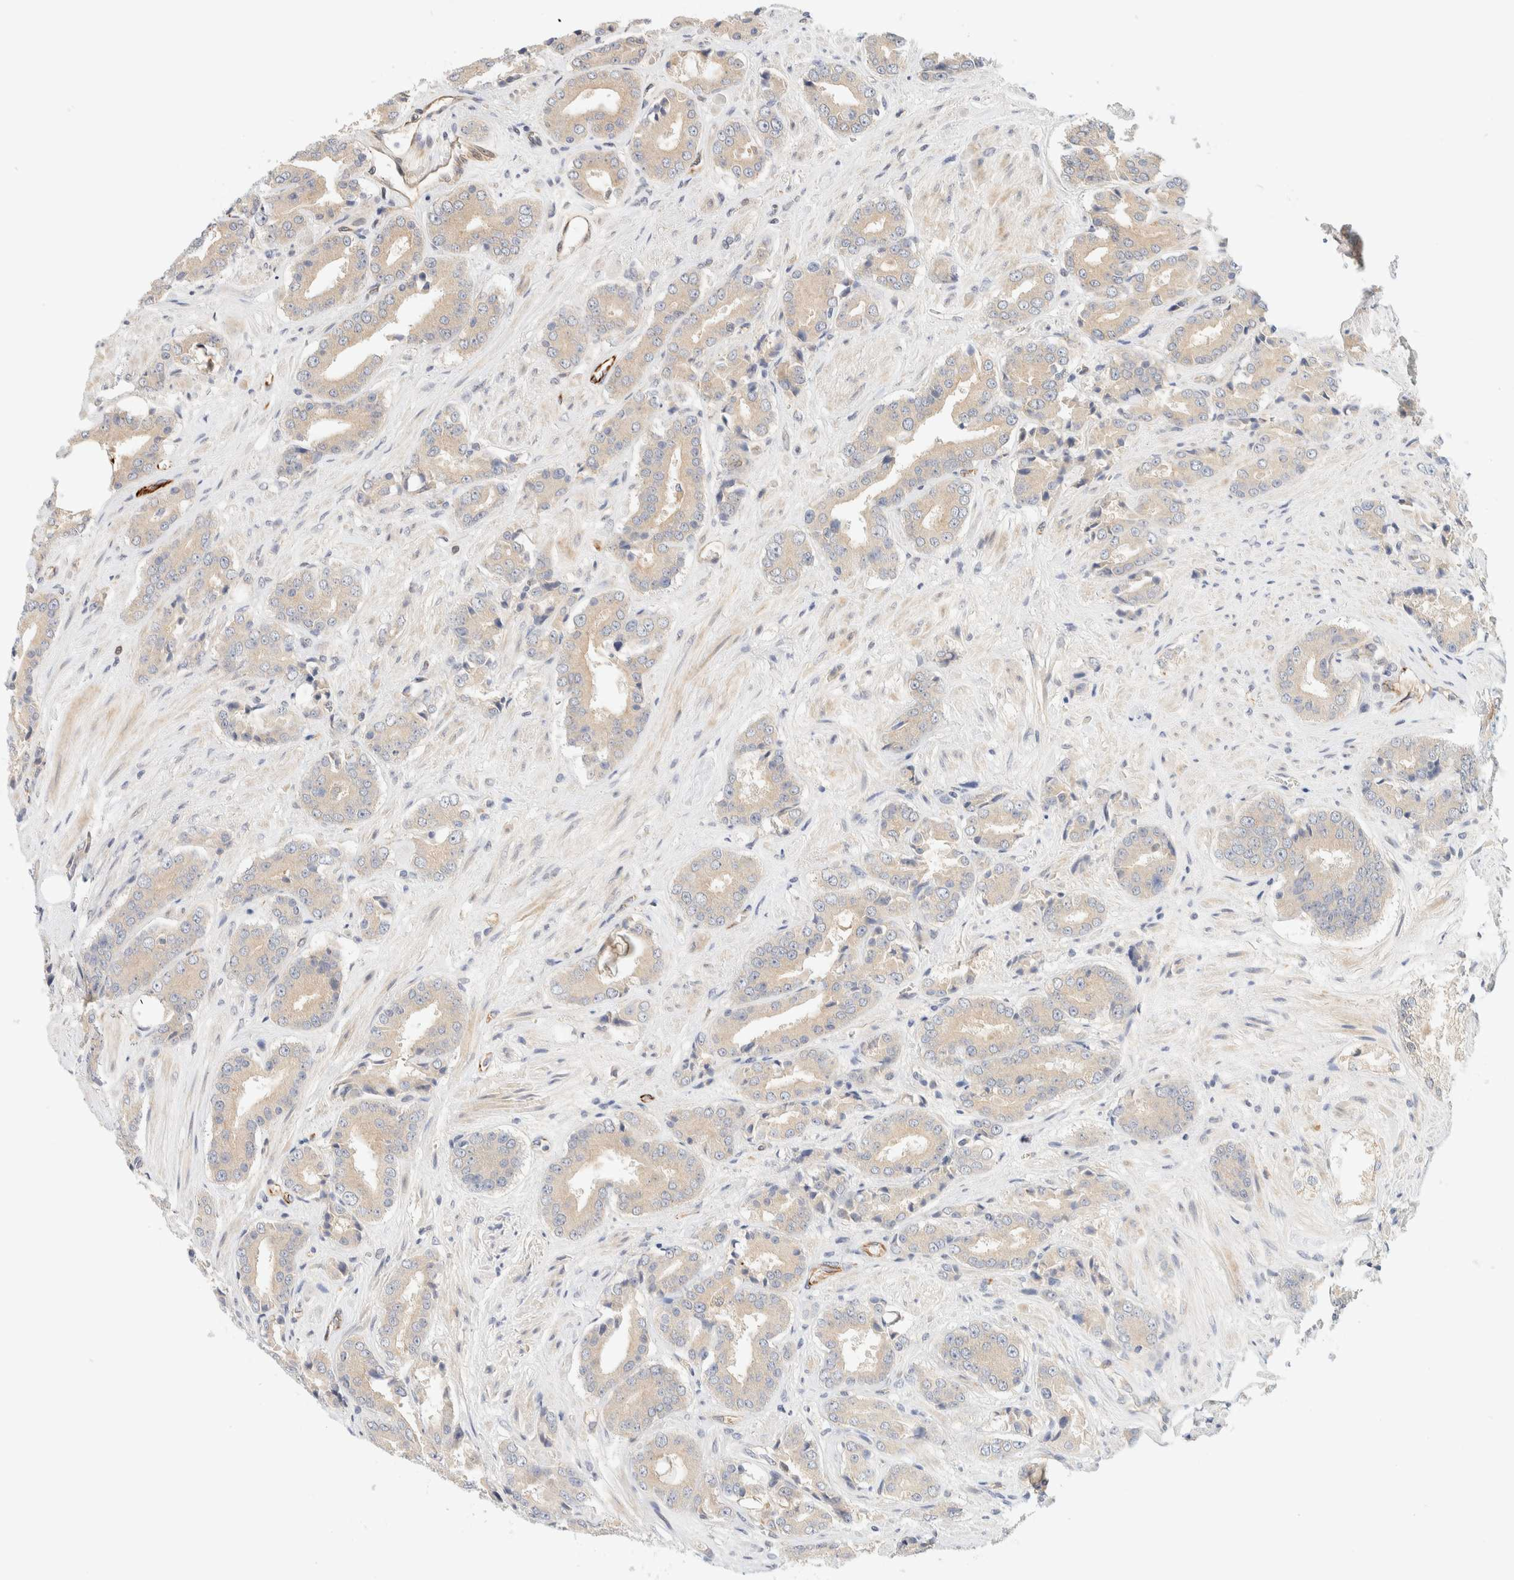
{"staining": {"intensity": "weak", "quantity": "25%-75%", "location": "cytoplasmic/membranous"}, "tissue": "prostate cancer", "cell_type": "Tumor cells", "image_type": "cancer", "snomed": [{"axis": "morphology", "description": "Adenocarcinoma, High grade"}, {"axis": "topography", "description": "Prostate"}], "caption": "Protein expression analysis of human prostate high-grade adenocarcinoma reveals weak cytoplasmic/membranous expression in about 25%-75% of tumor cells.", "gene": "FAT1", "patient": {"sex": "male", "age": 71}}